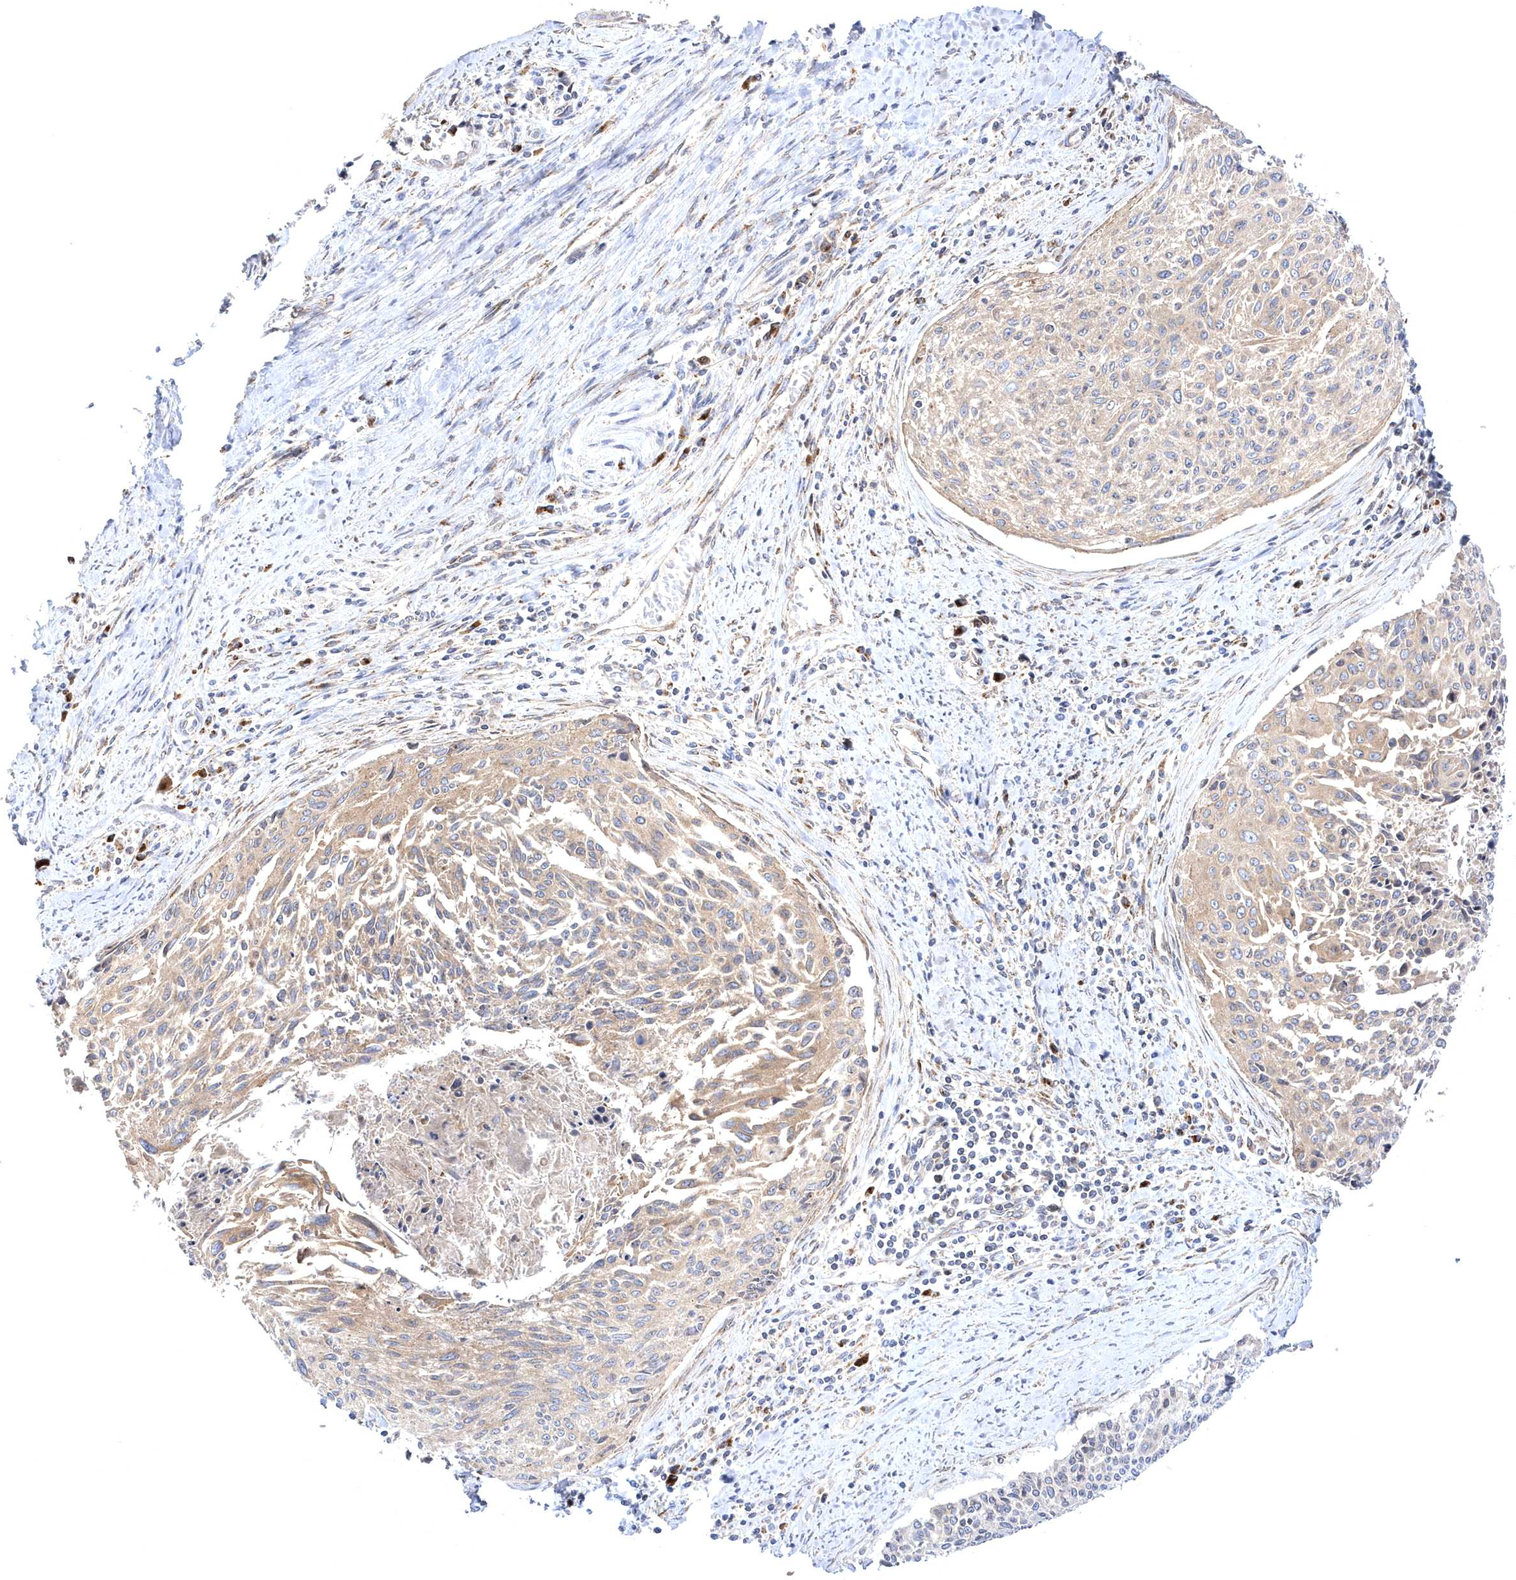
{"staining": {"intensity": "weak", "quantity": "25%-75%", "location": "cytoplasmic/membranous"}, "tissue": "cervical cancer", "cell_type": "Tumor cells", "image_type": "cancer", "snomed": [{"axis": "morphology", "description": "Squamous cell carcinoma, NOS"}, {"axis": "topography", "description": "Cervix"}], "caption": "Immunohistochemical staining of cervical cancer (squamous cell carcinoma) shows weak cytoplasmic/membranous protein expression in approximately 25%-75% of tumor cells.", "gene": "COPB2", "patient": {"sex": "female", "age": 55}}